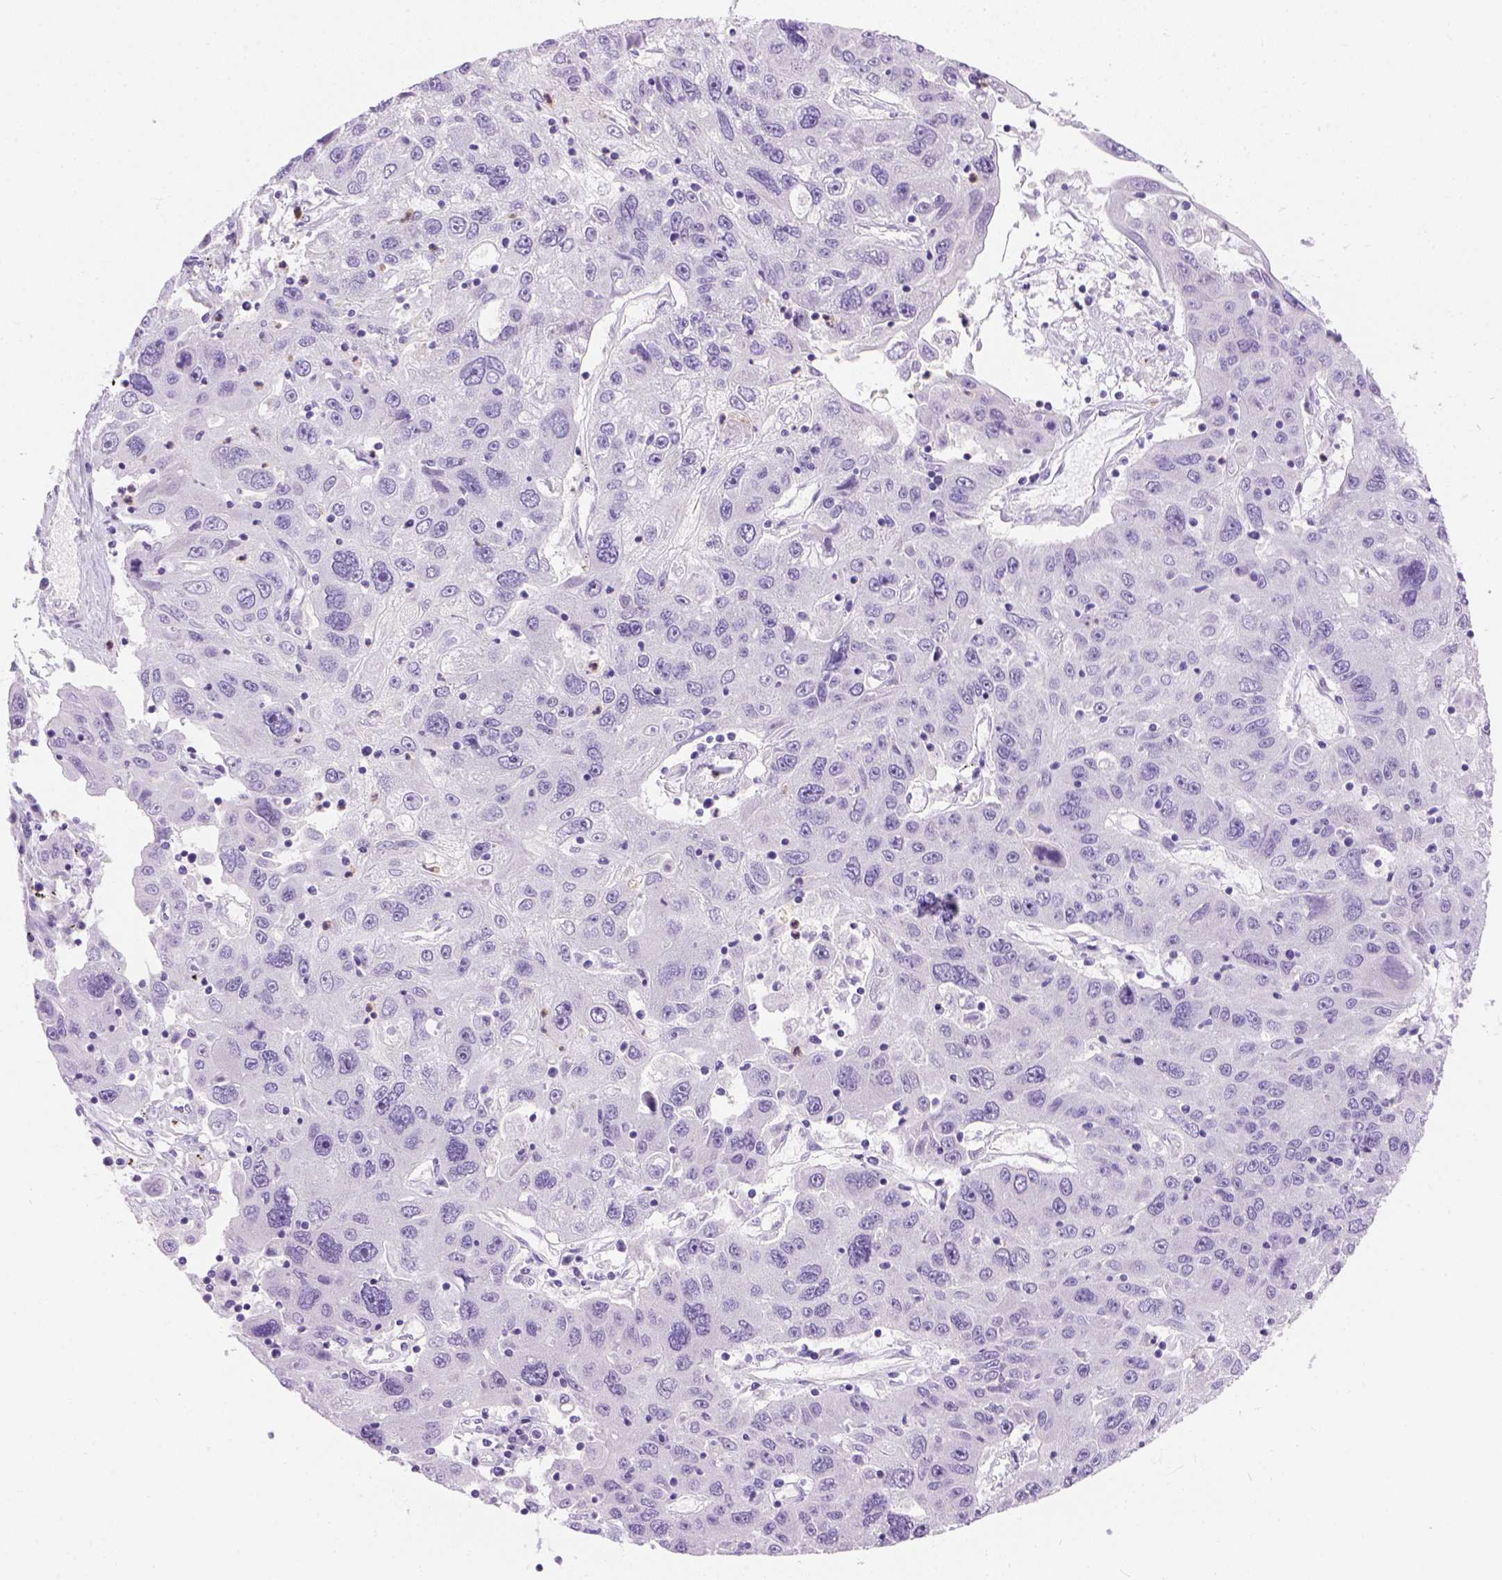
{"staining": {"intensity": "negative", "quantity": "none", "location": "none"}, "tissue": "stomach cancer", "cell_type": "Tumor cells", "image_type": "cancer", "snomed": [{"axis": "morphology", "description": "Adenocarcinoma, NOS"}, {"axis": "topography", "description": "Stomach"}], "caption": "Tumor cells are negative for brown protein staining in stomach cancer. (Brightfield microscopy of DAB immunohistochemistry at high magnification).", "gene": "TMEM38A", "patient": {"sex": "male", "age": 56}}